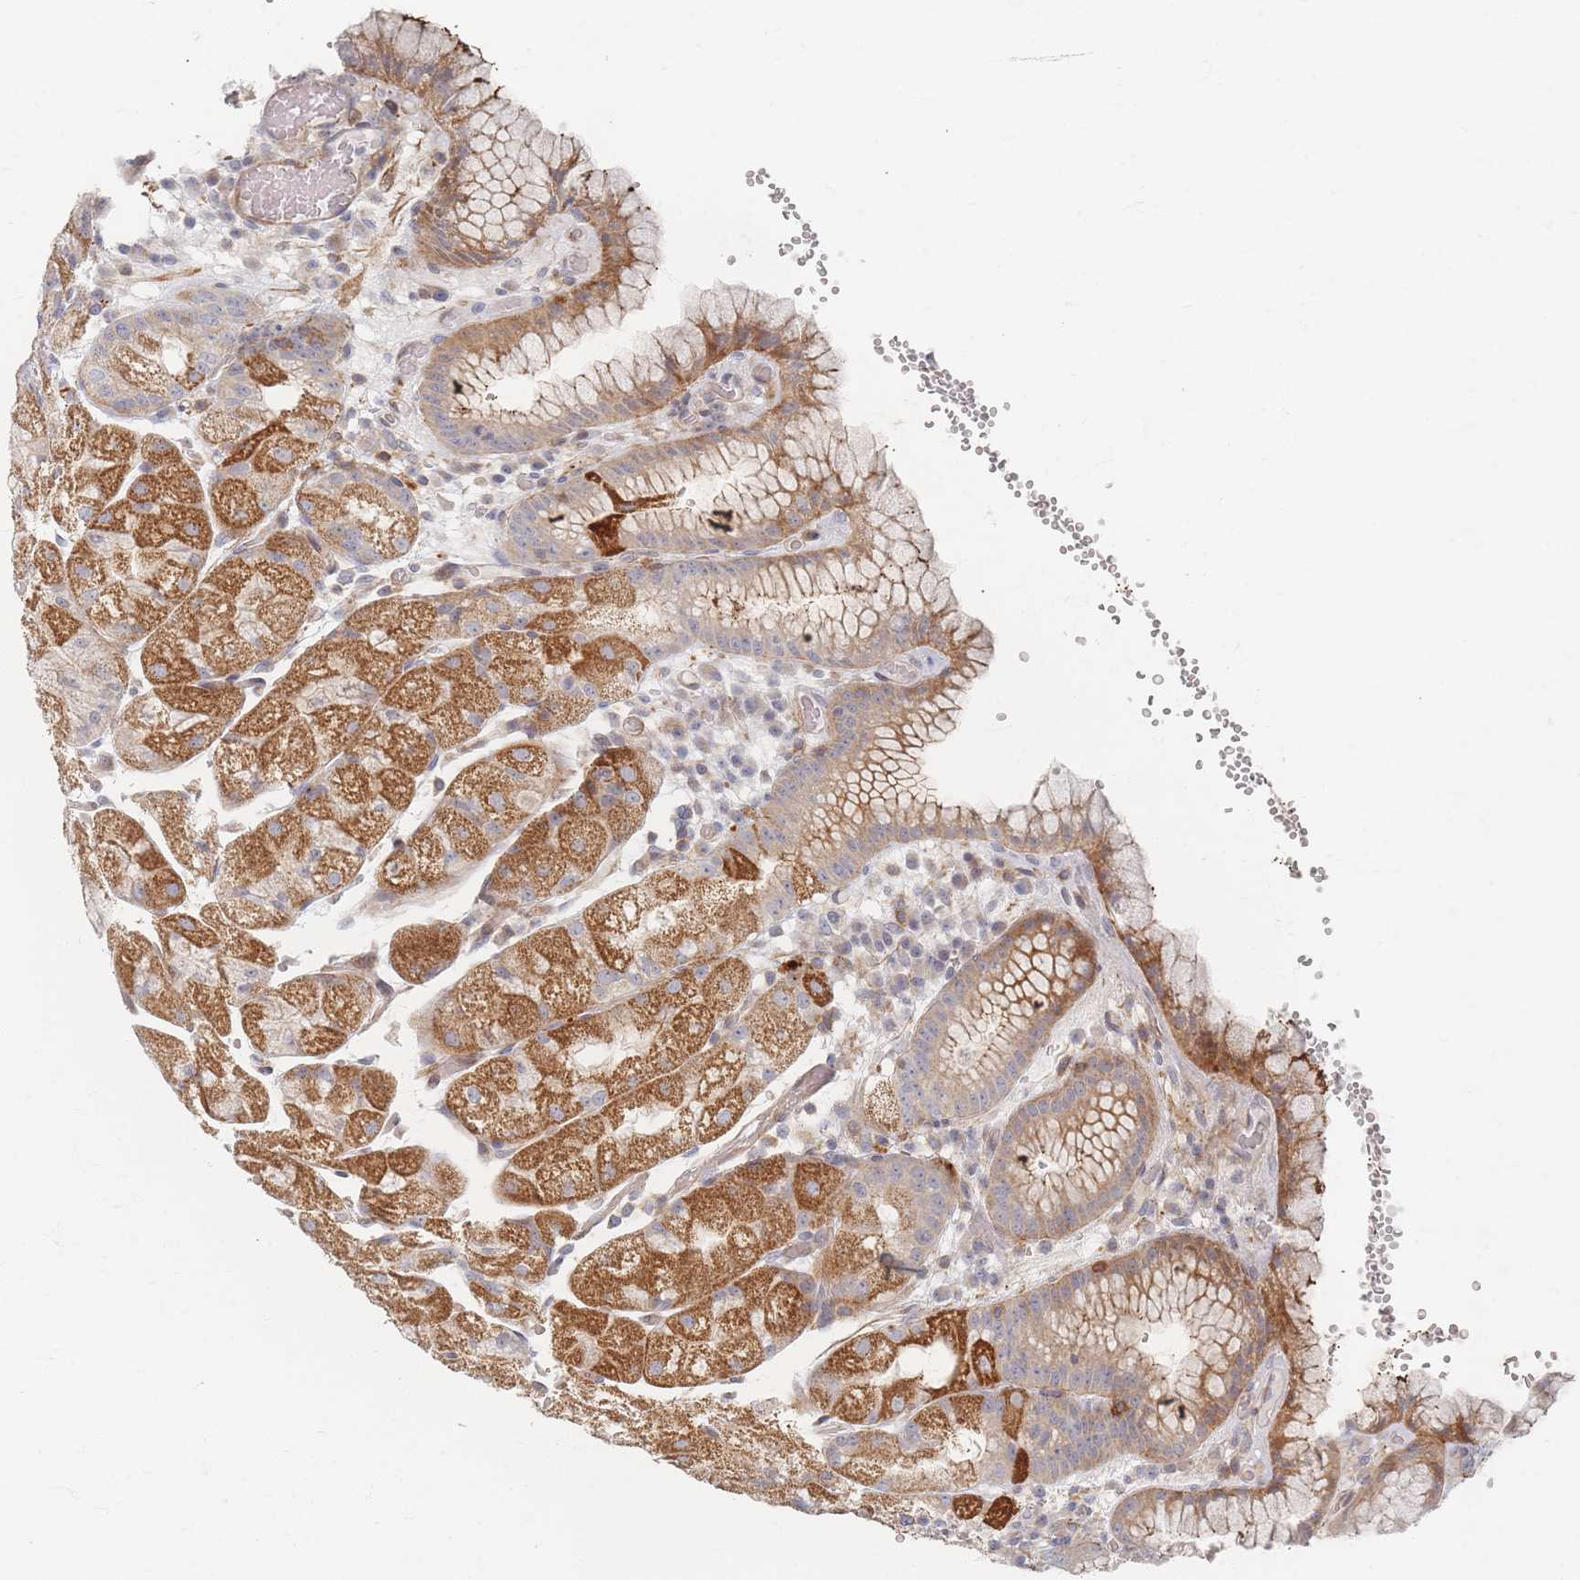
{"staining": {"intensity": "moderate", "quantity": "25%-75%", "location": "cytoplasmic/membranous"}, "tissue": "stomach", "cell_type": "Glandular cells", "image_type": "normal", "snomed": [{"axis": "morphology", "description": "Normal tissue, NOS"}, {"axis": "topography", "description": "Stomach, upper"}], "caption": "Immunohistochemical staining of normal stomach reveals medium levels of moderate cytoplasmic/membranous staining in approximately 25%-75% of glandular cells.", "gene": "ZKSCAN7", "patient": {"sex": "male", "age": 52}}